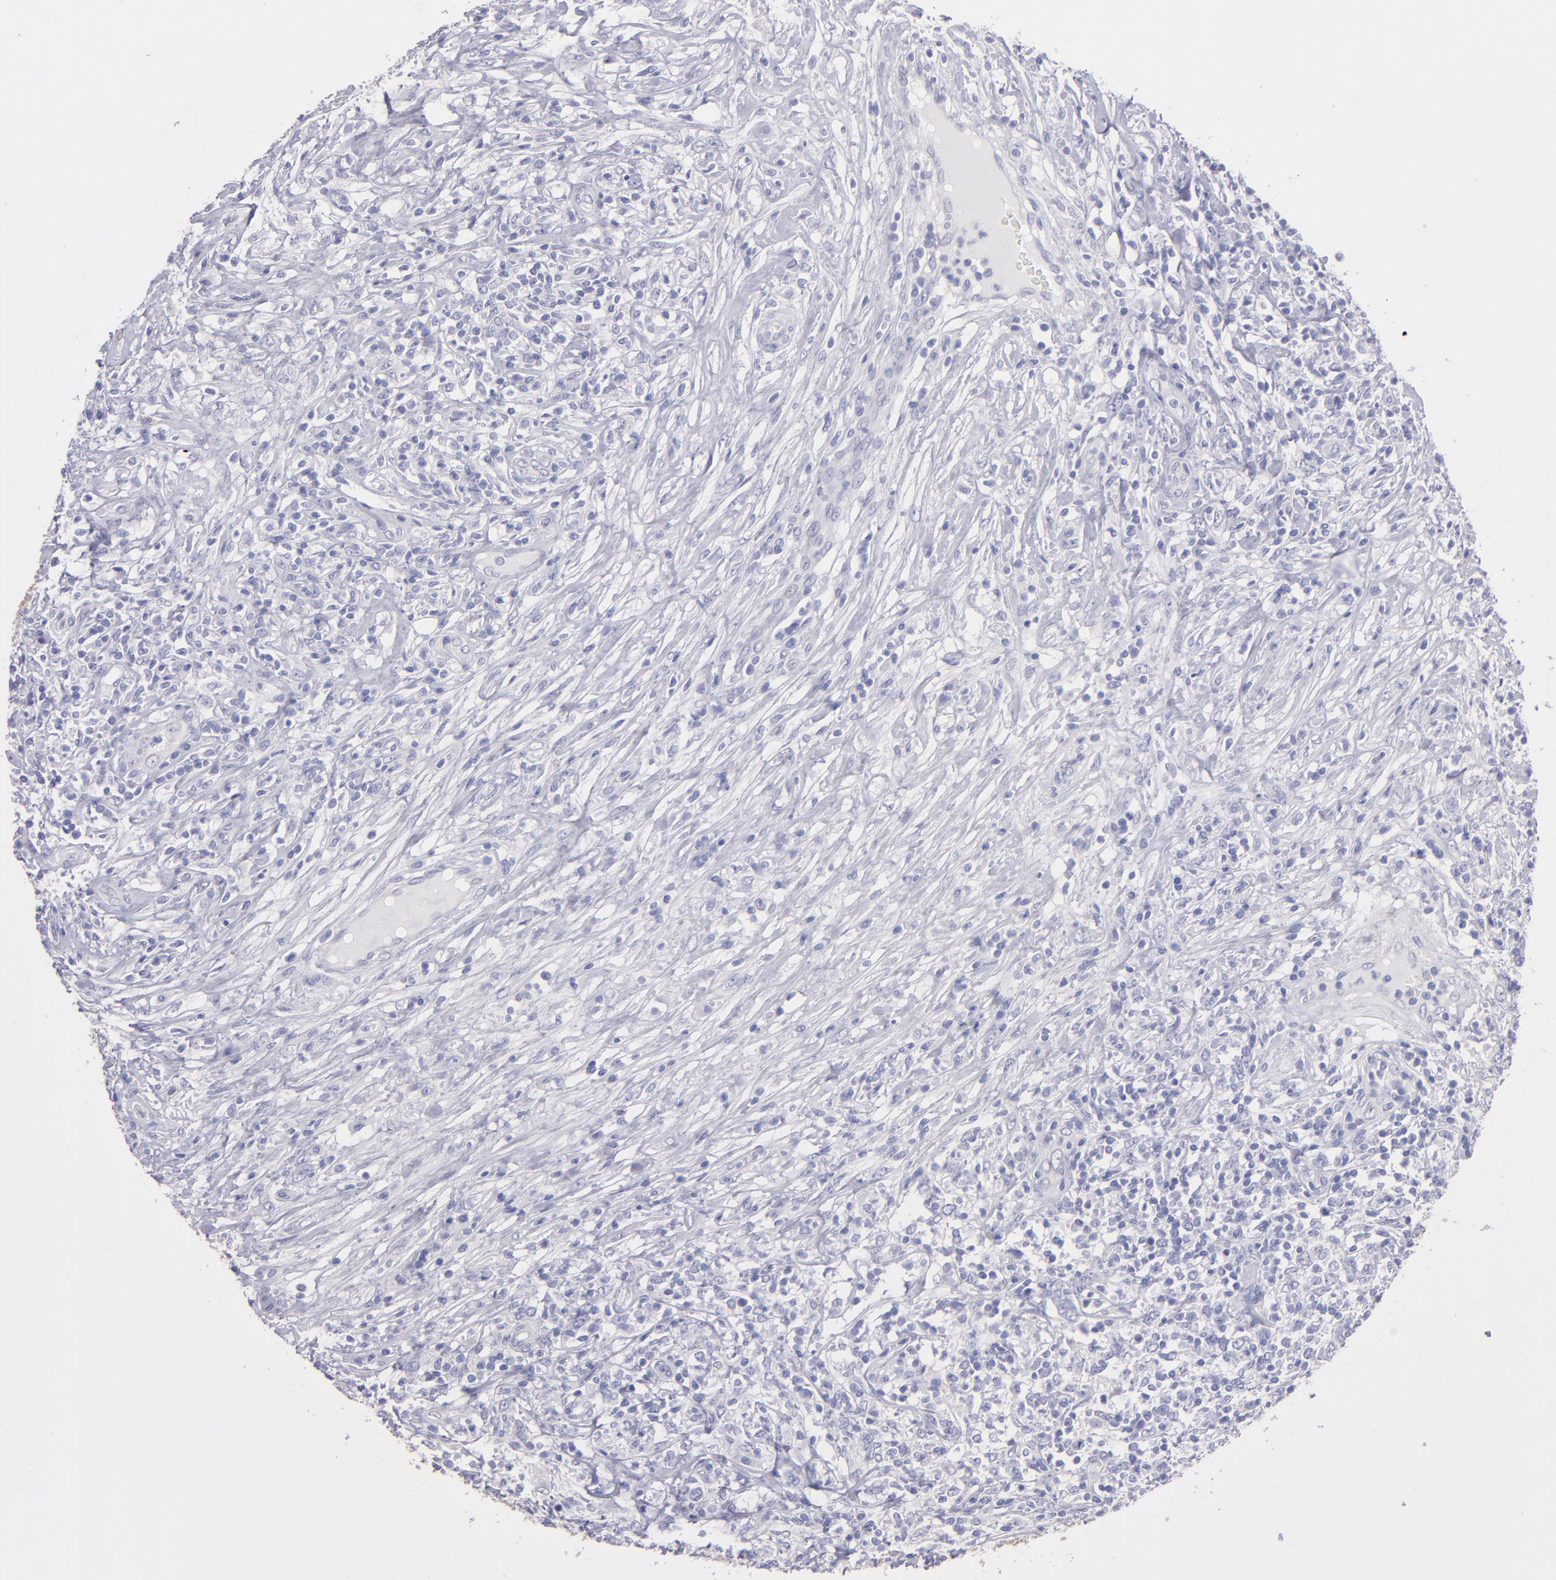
{"staining": {"intensity": "negative", "quantity": "none", "location": "none"}, "tissue": "lymphoma", "cell_type": "Tumor cells", "image_type": "cancer", "snomed": [{"axis": "morphology", "description": "Malignant lymphoma, non-Hodgkin's type, High grade"}, {"axis": "topography", "description": "Lymph node"}], "caption": "Tumor cells are negative for protein expression in human high-grade malignant lymphoma, non-Hodgkin's type. (Brightfield microscopy of DAB (3,3'-diaminobenzidine) immunohistochemistry at high magnification).", "gene": "TG", "patient": {"sex": "female", "age": 84}}